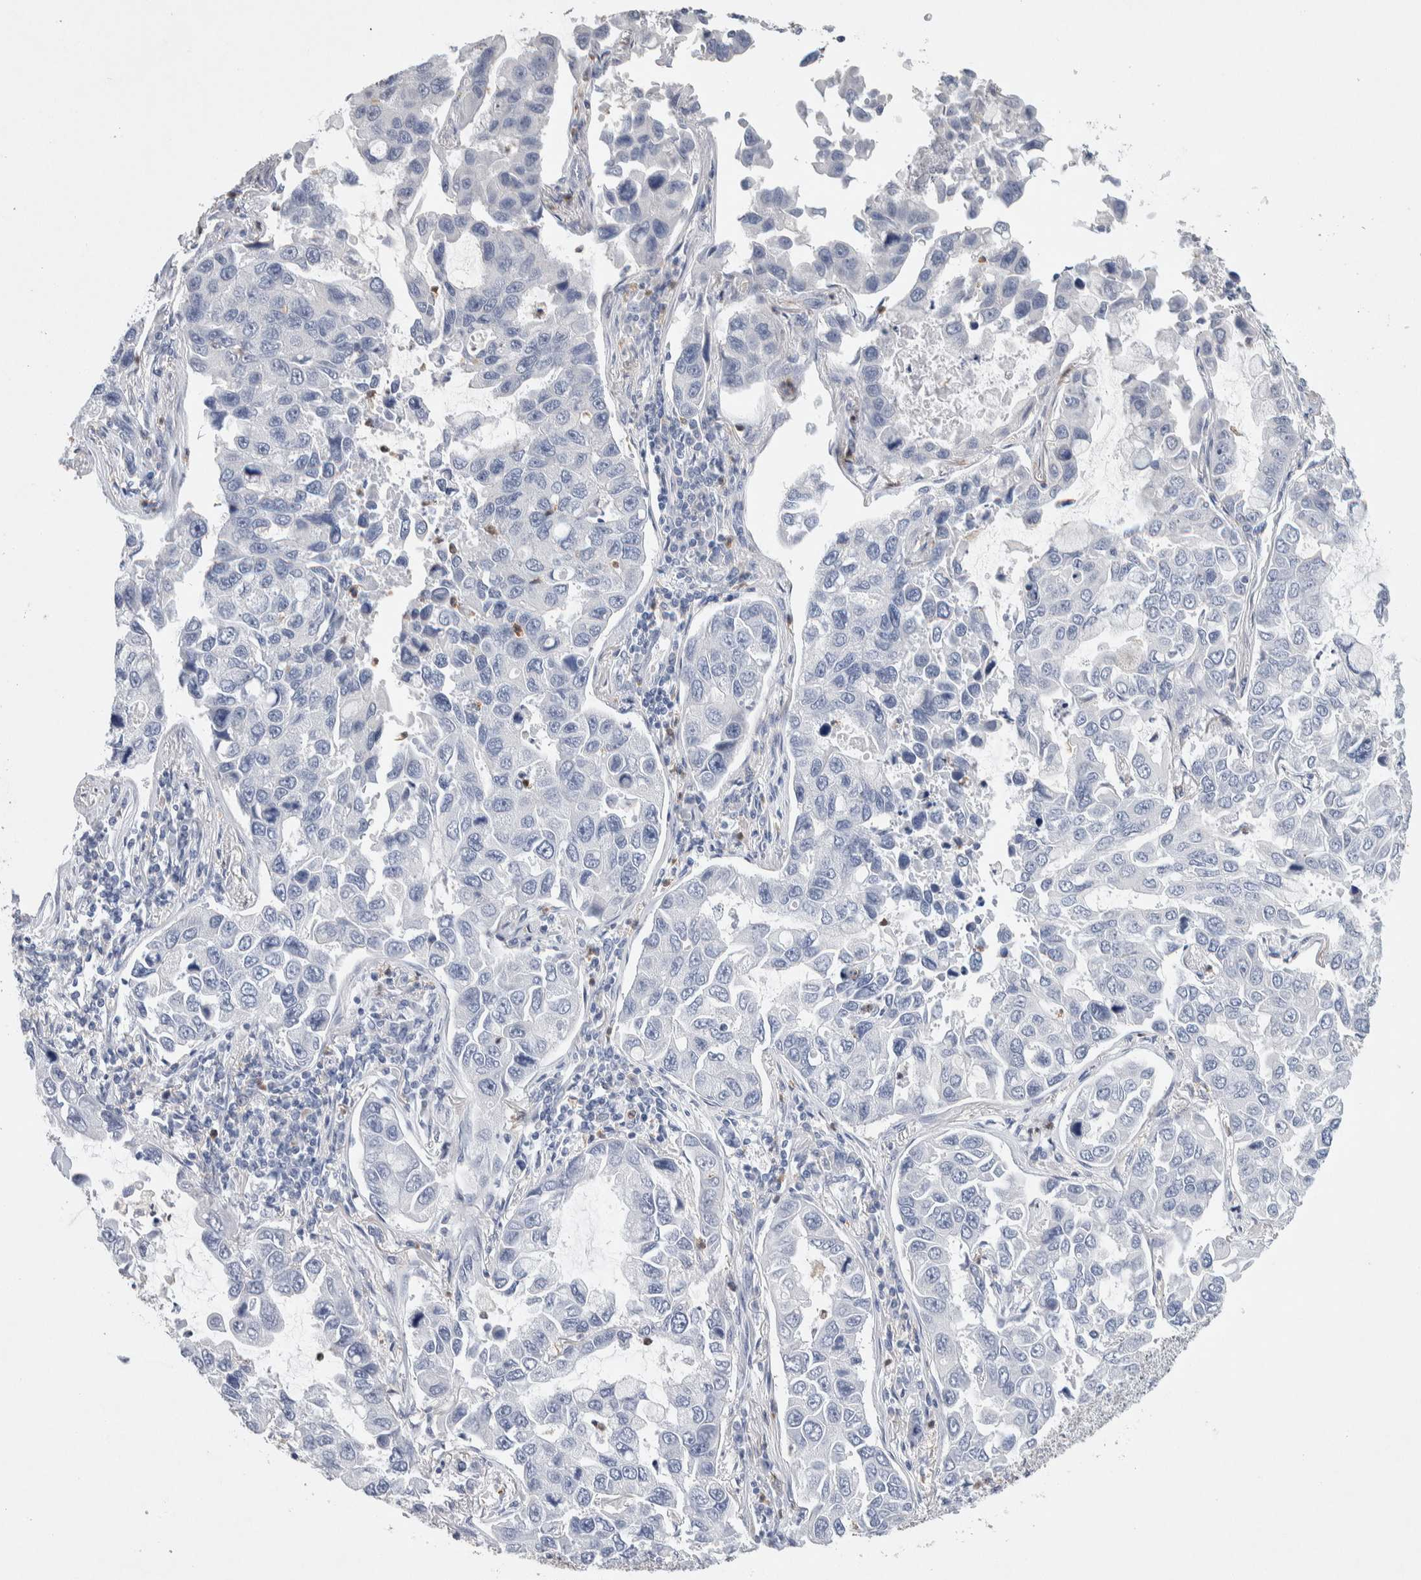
{"staining": {"intensity": "negative", "quantity": "none", "location": "none"}, "tissue": "lung cancer", "cell_type": "Tumor cells", "image_type": "cancer", "snomed": [{"axis": "morphology", "description": "Adenocarcinoma, NOS"}, {"axis": "topography", "description": "Lung"}], "caption": "High power microscopy micrograph of an immunohistochemistry photomicrograph of lung adenocarcinoma, revealing no significant positivity in tumor cells.", "gene": "NCF2", "patient": {"sex": "male", "age": 64}}